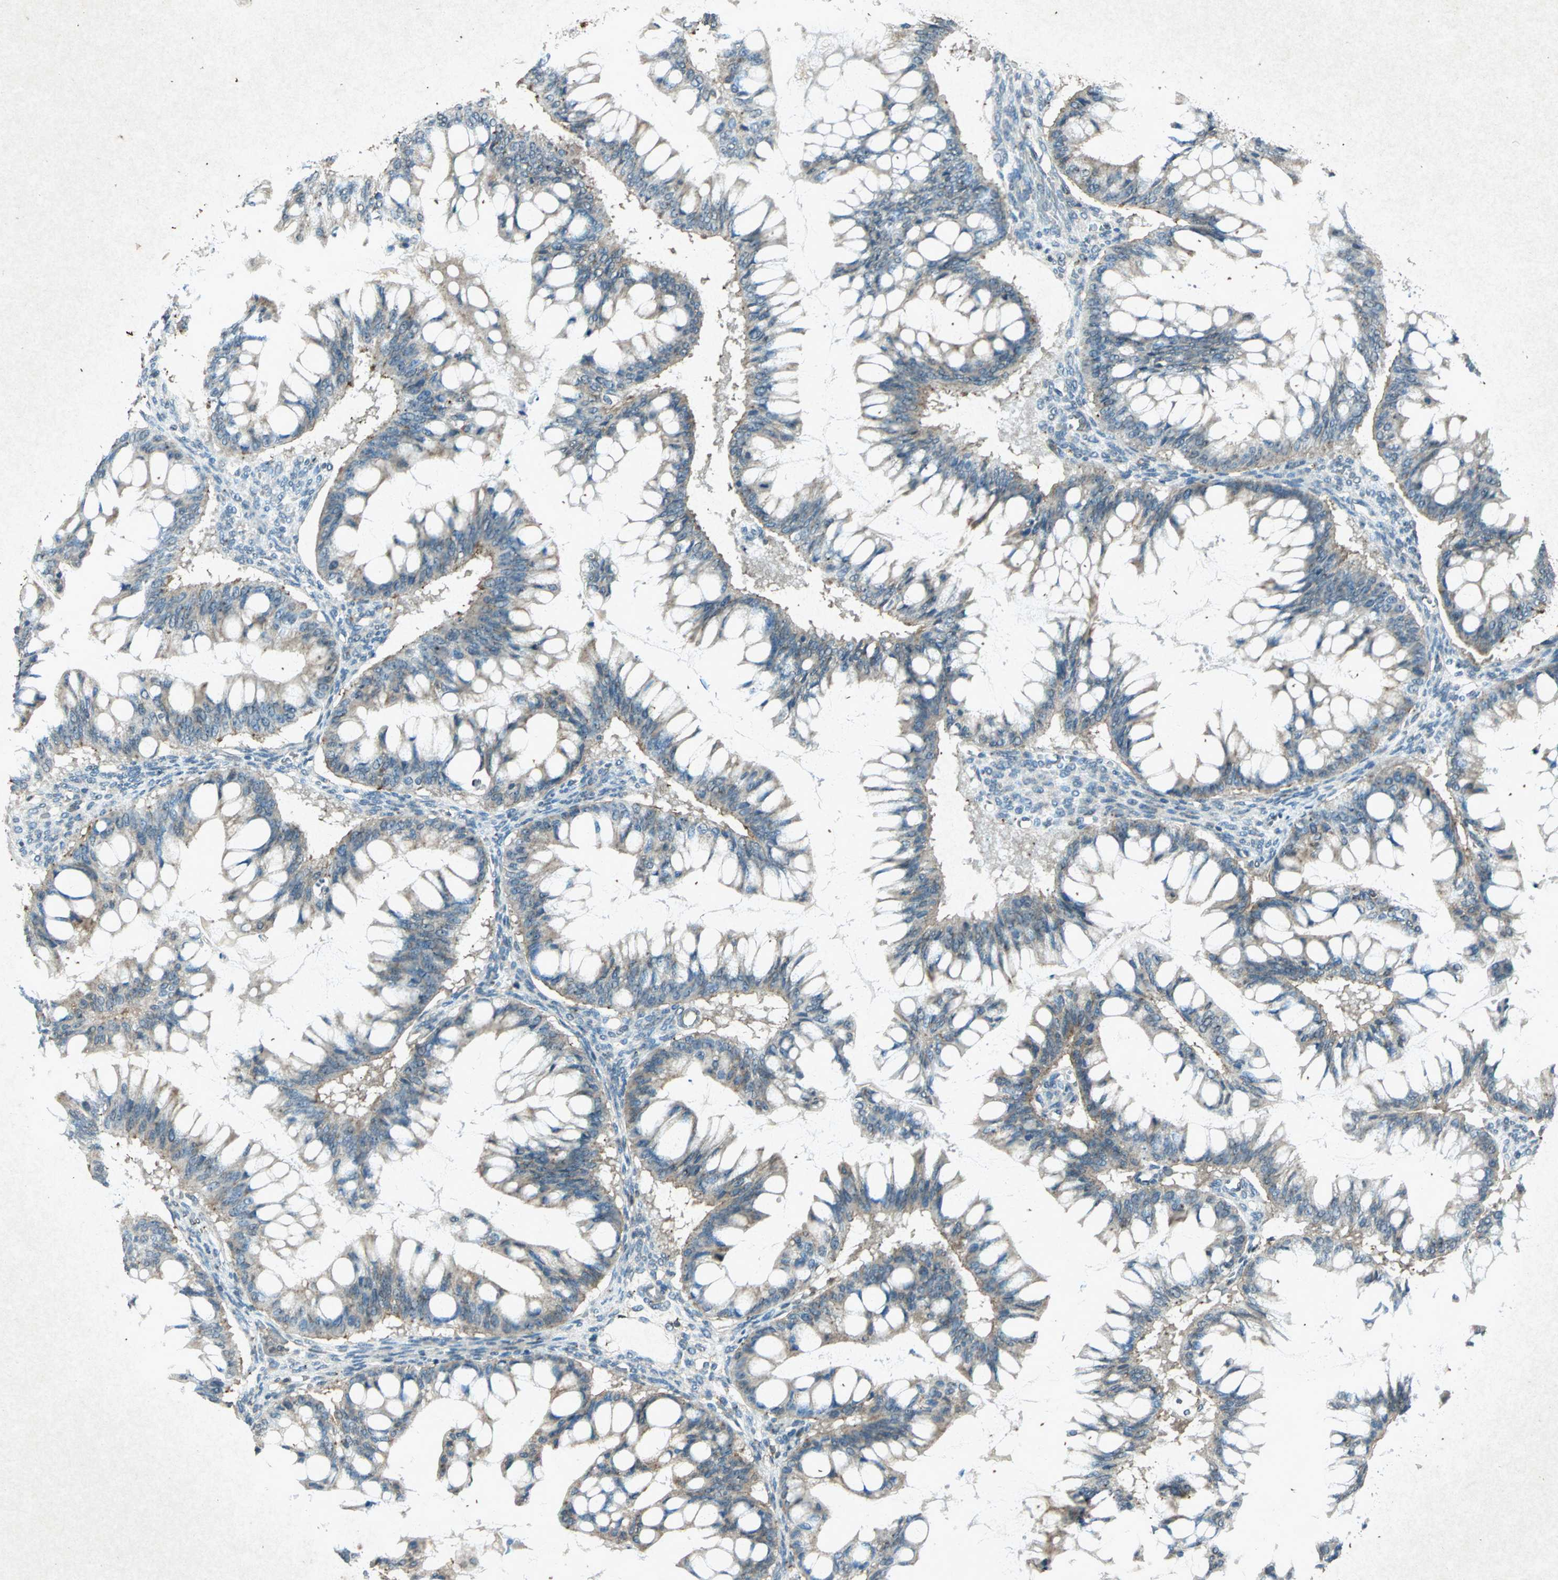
{"staining": {"intensity": "moderate", "quantity": "25%-75%", "location": "cytoplasmic/membranous"}, "tissue": "ovarian cancer", "cell_type": "Tumor cells", "image_type": "cancer", "snomed": [{"axis": "morphology", "description": "Cystadenocarcinoma, mucinous, NOS"}, {"axis": "topography", "description": "Ovary"}], "caption": "Protein expression analysis of human ovarian cancer reveals moderate cytoplasmic/membranous expression in about 25%-75% of tumor cells.", "gene": "PSEN1", "patient": {"sex": "female", "age": 73}}